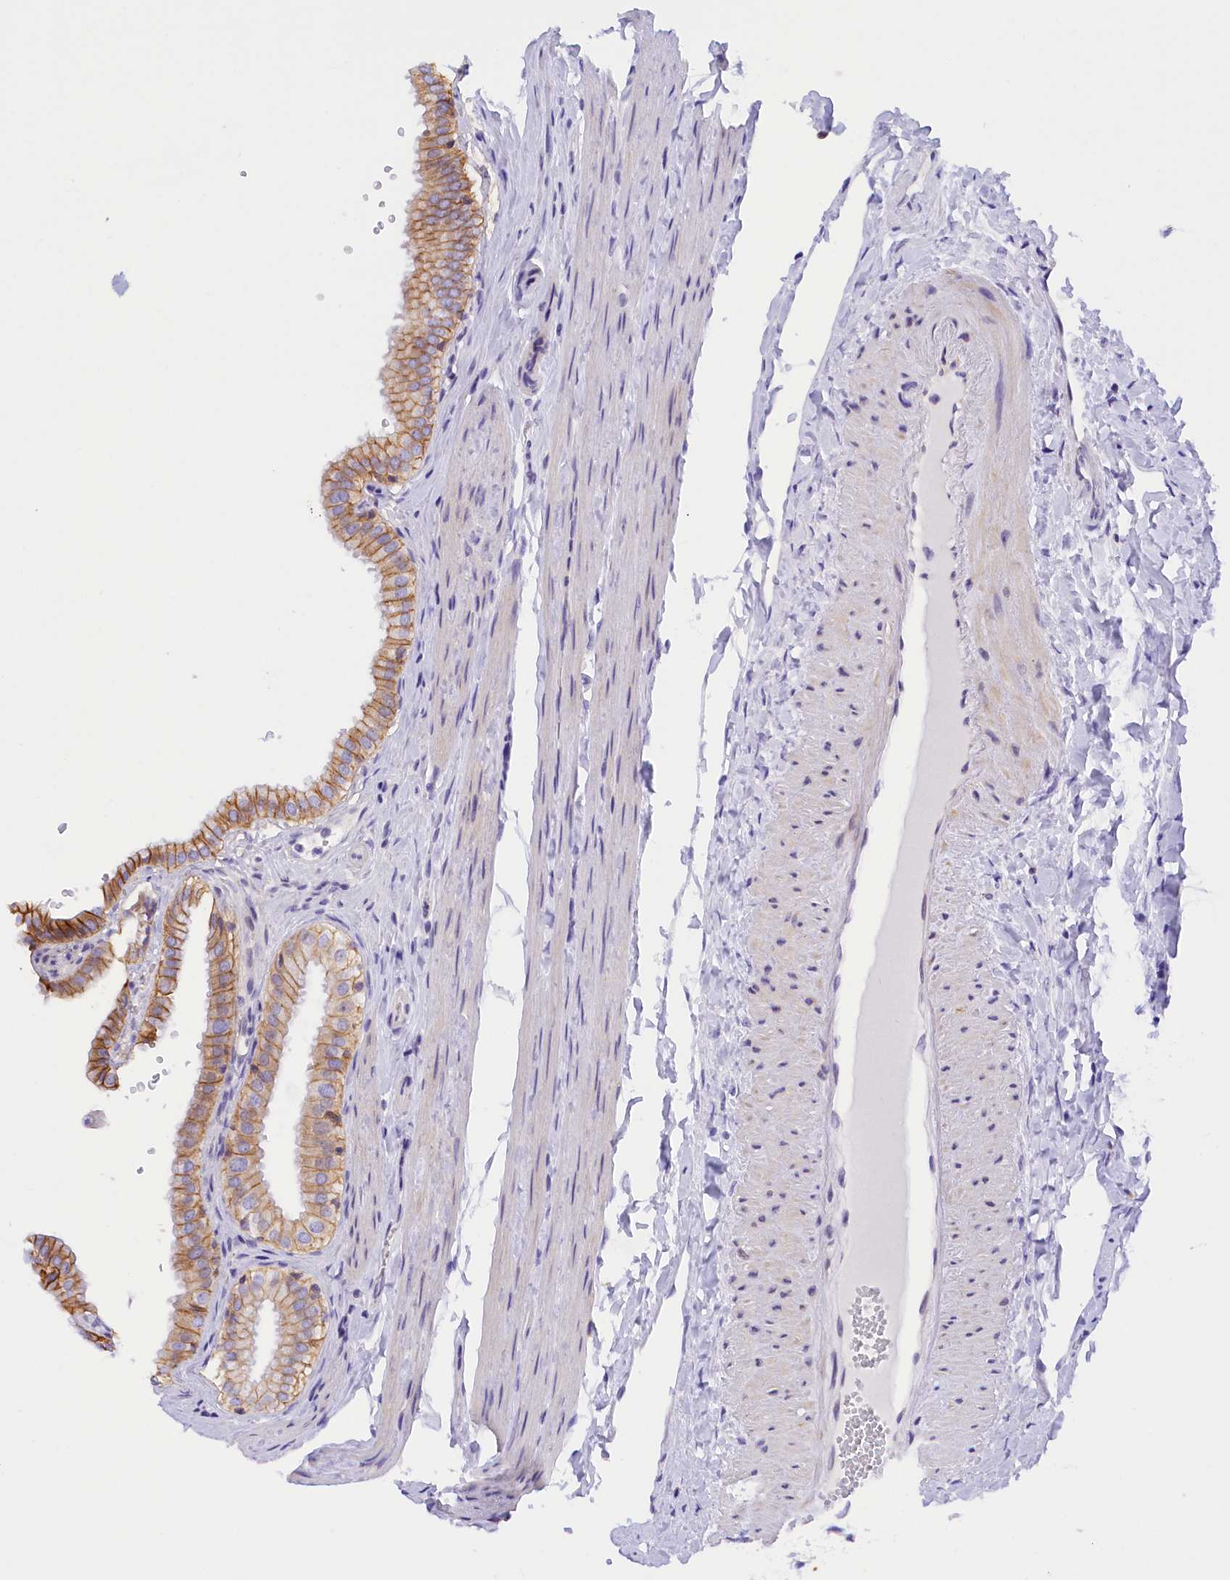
{"staining": {"intensity": "moderate", "quantity": ">75%", "location": "cytoplasmic/membranous"}, "tissue": "gallbladder", "cell_type": "Glandular cells", "image_type": "normal", "snomed": [{"axis": "morphology", "description": "Normal tissue, NOS"}, {"axis": "topography", "description": "Gallbladder"}], "caption": "The micrograph displays staining of benign gallbladder, revealing moderate cytoplasmic/membranous protein positivity (brown color) within glandular cells. (brown staining indicates protein expression, while blue staining denotes nuclei).", "gene": "COL6A5", "patient": {"sex": "female", "age": 61}}